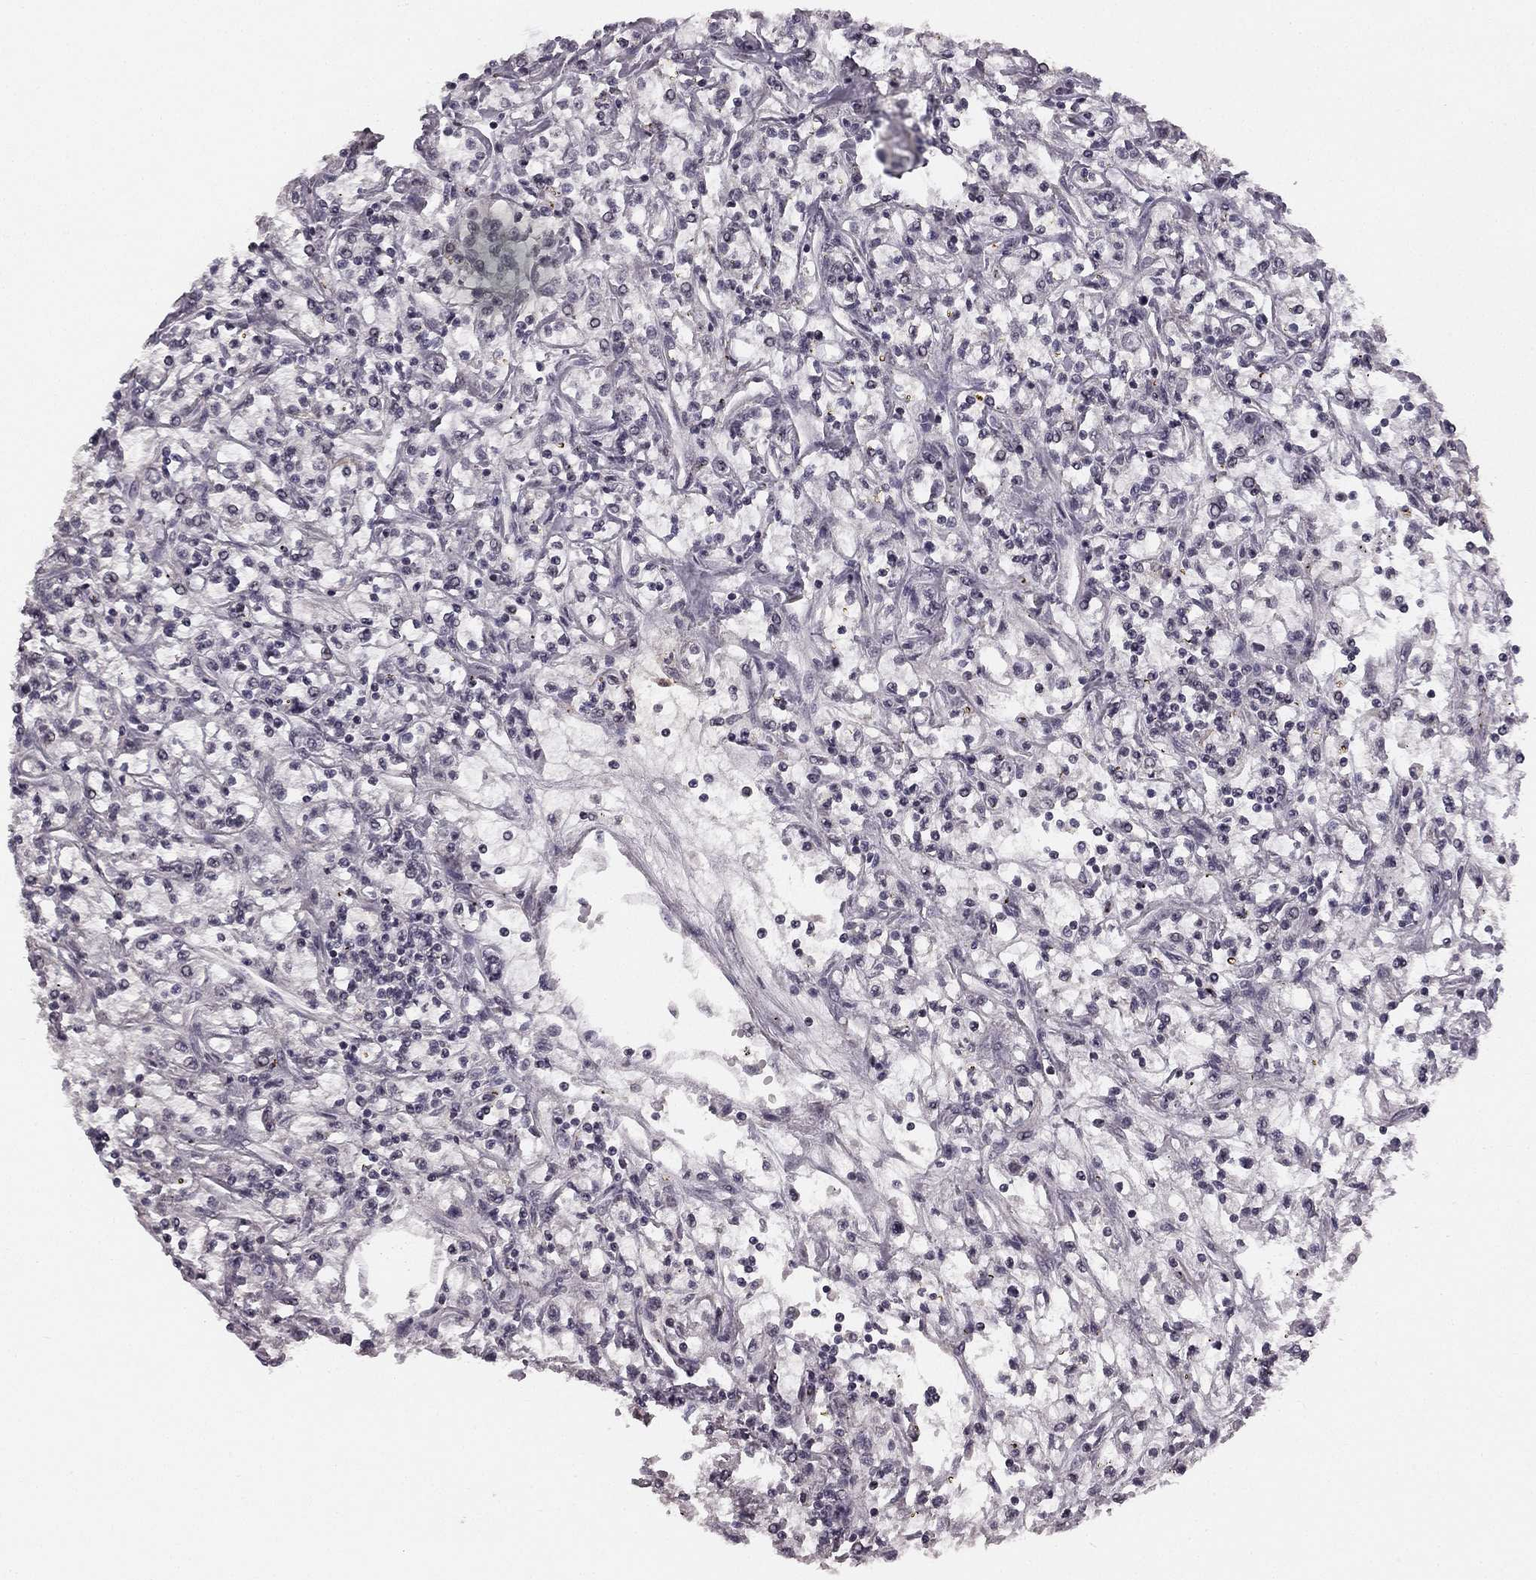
{"staining": {"intensity": "negative", "quantity": "none", "location": "none"}, "tissue": "renal cancer", "cell_type": "Tumor cells", "image_type": "cancer", "snomed": [{"axis": "morphology", "description": "Adenocarcinoma, NOS"}, {"axis": "topography", "description": "Kidney"}], "caption": "Immunohistochemistry (IHC) histopathology image of human renal cancer (adenocarcinoma) stained for a protein (brown), which shows no staining in tumor cells.", "gene": "HCN4", "patient": {"sex": "female", "age": 59}}